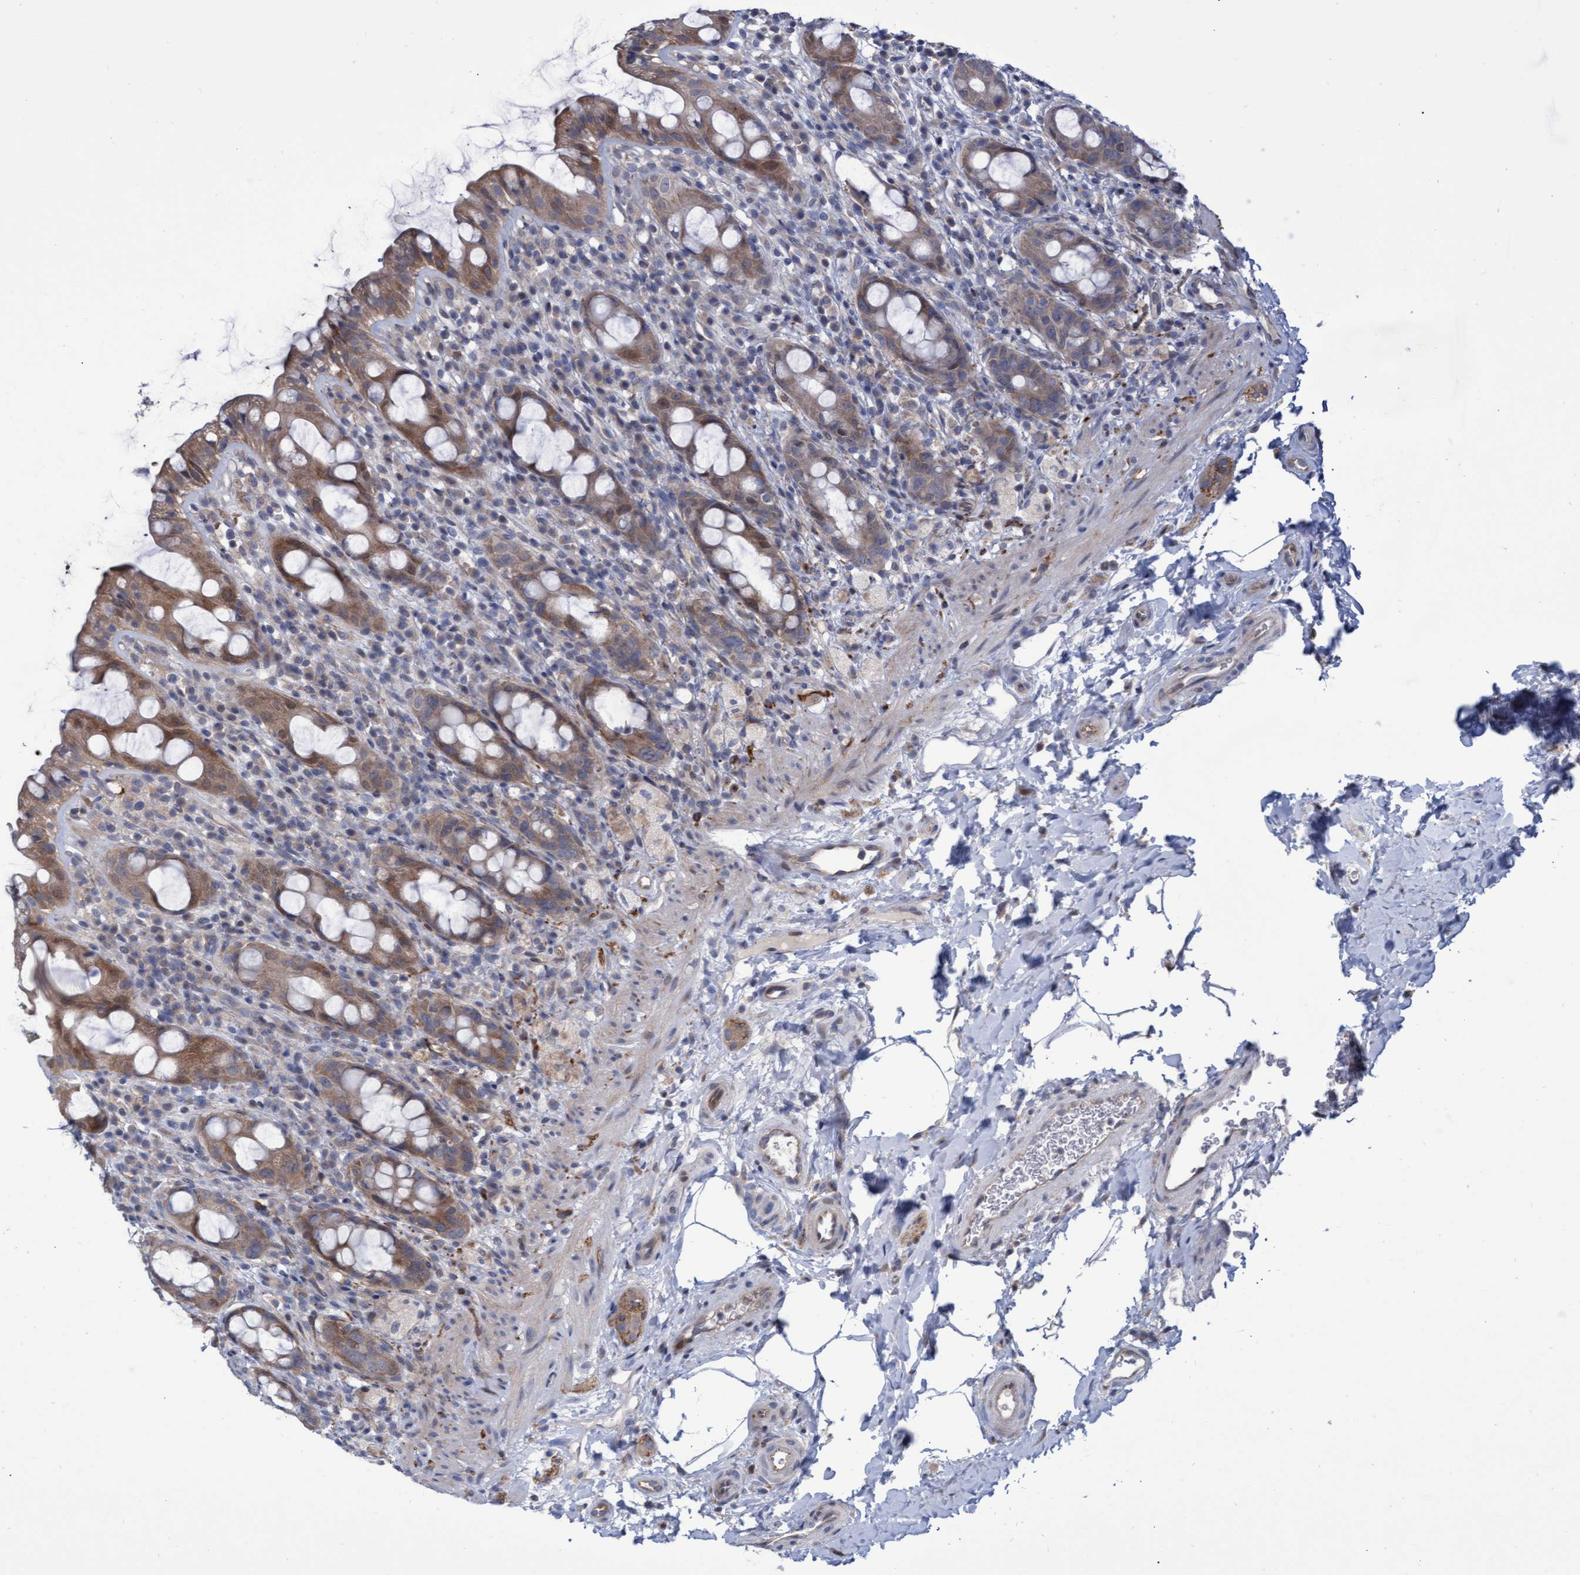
{"staining": {"intensity": "moderate", "quantity": ">75%", "location": "cytoplasmic/membranous"}, "tissue": "rectum", "cell_type": "Glandular cells", "image_type": "normal", "snomed": [{"axis": "morphology", "description": "Normal tissue, NOS"}, {"axis": "topography", "description": "Rectum"}], "caption": "Immunohistochemistry of unremarkable rectum exhibits medium levels of moderate cytoplasmic/membranous positivity in about >75% of glandular cells. Using DAB (3,3'-diaminobenzidine) (brown) and hematoxylin (blue) stains, captured at high magnification using brightfield microscopy.", "gene": "ABCF2", "patient": {"sex": "male", "age": 44}}